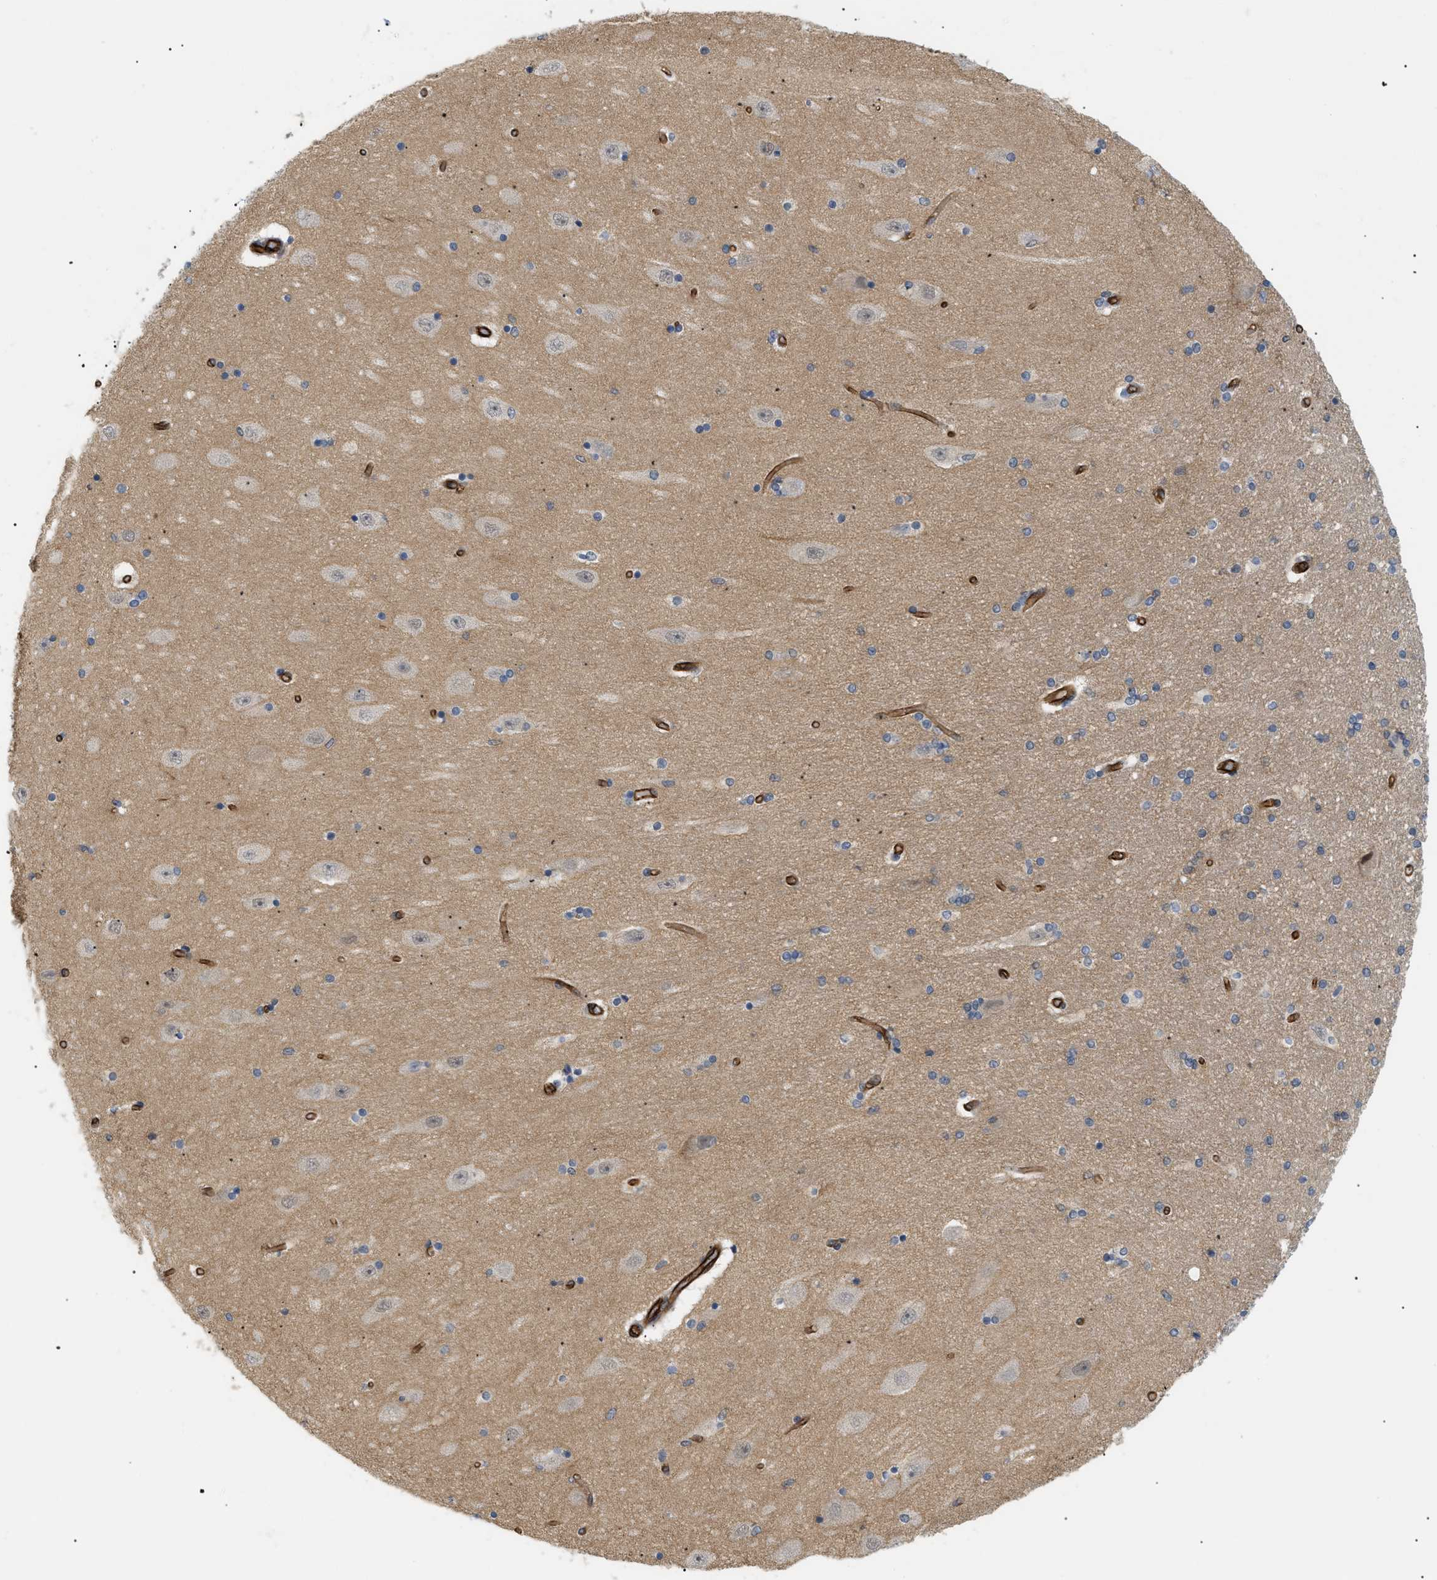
{"staining": {"intensity": "negative", "quantity": "none", "location": "none"}, "tissue": "hippocampus", "cell_type": "Glial cells", "image_type": "normal", "snomed": [{"axis": "morphology", "description": "Normal tissue, NOS"}, {"axis": "topography", "description": "Hippocampus"}], "caption": "The photomicrograph shows no staining of glial cells in unremarkable hippocampus. The staining was performed using DAB (3,3'-diaminobenzidine) to visualize the protein expression in brown, while the nuclei were stained in blue with hematoxylin (Magnification: 20x).", "gene": "PALMD", "patient": {"sex": "female", "age": 54}}